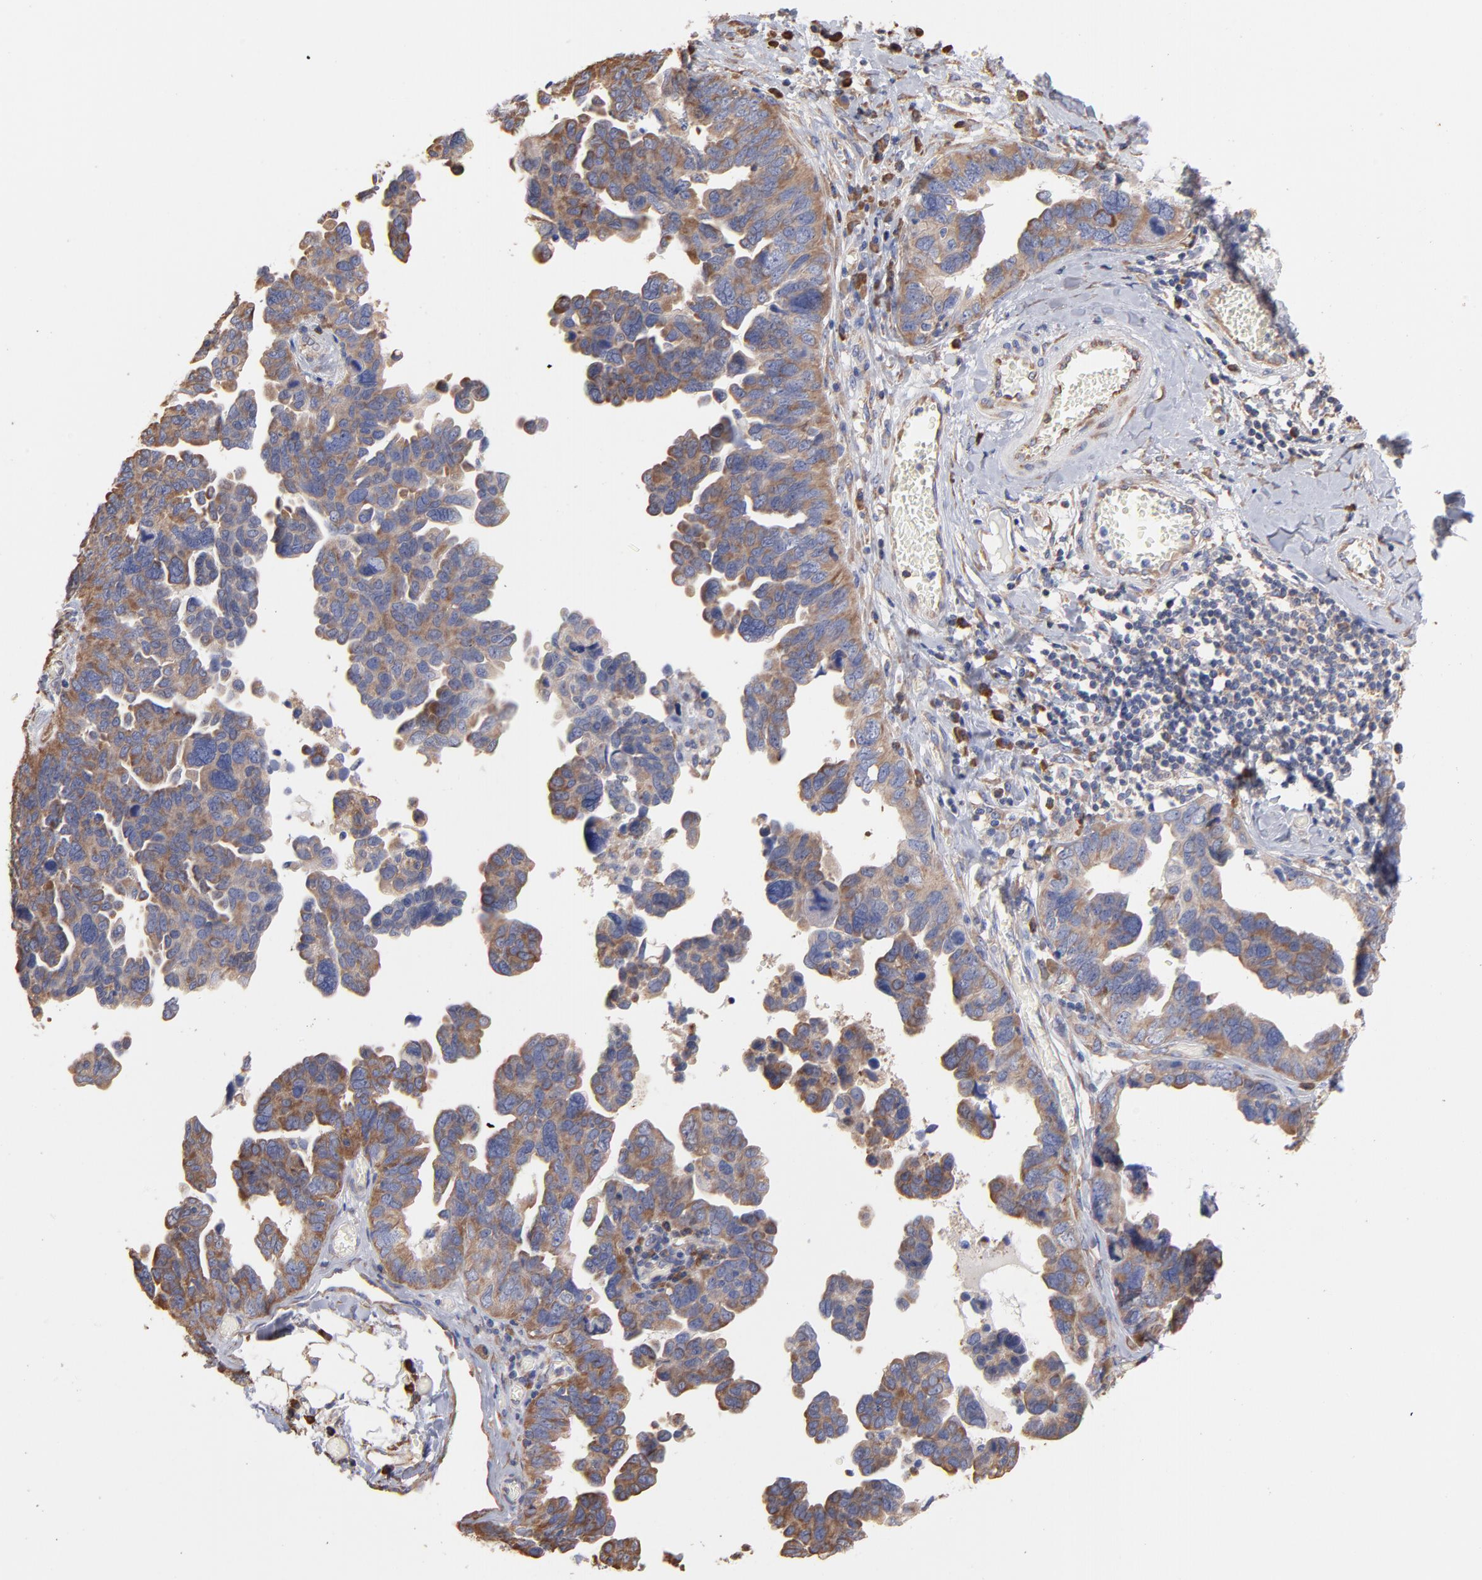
{"staining": {"intensity": "weak", "quantity": ">75%", "location": "cytoplasmic/membranous"}, "tissue": "ovarian cancer", "cell_type": "Tumor cells", "image_type": "cancer", "snomed": [{"axis": "morphology", "description": "Cystadenocarcinoma, serous, NOS"}, {"axis": "topography", "description": "Ovary"}], "caption": "Protein expression analysis of ovarian cancer (serous cystadenocarcinoma) displays weak cytoplasmic/membranous positivity in approximately >75% of tumor cells.", "gene": "RPL9", "patient": {"sex": "female", "age": 64}}